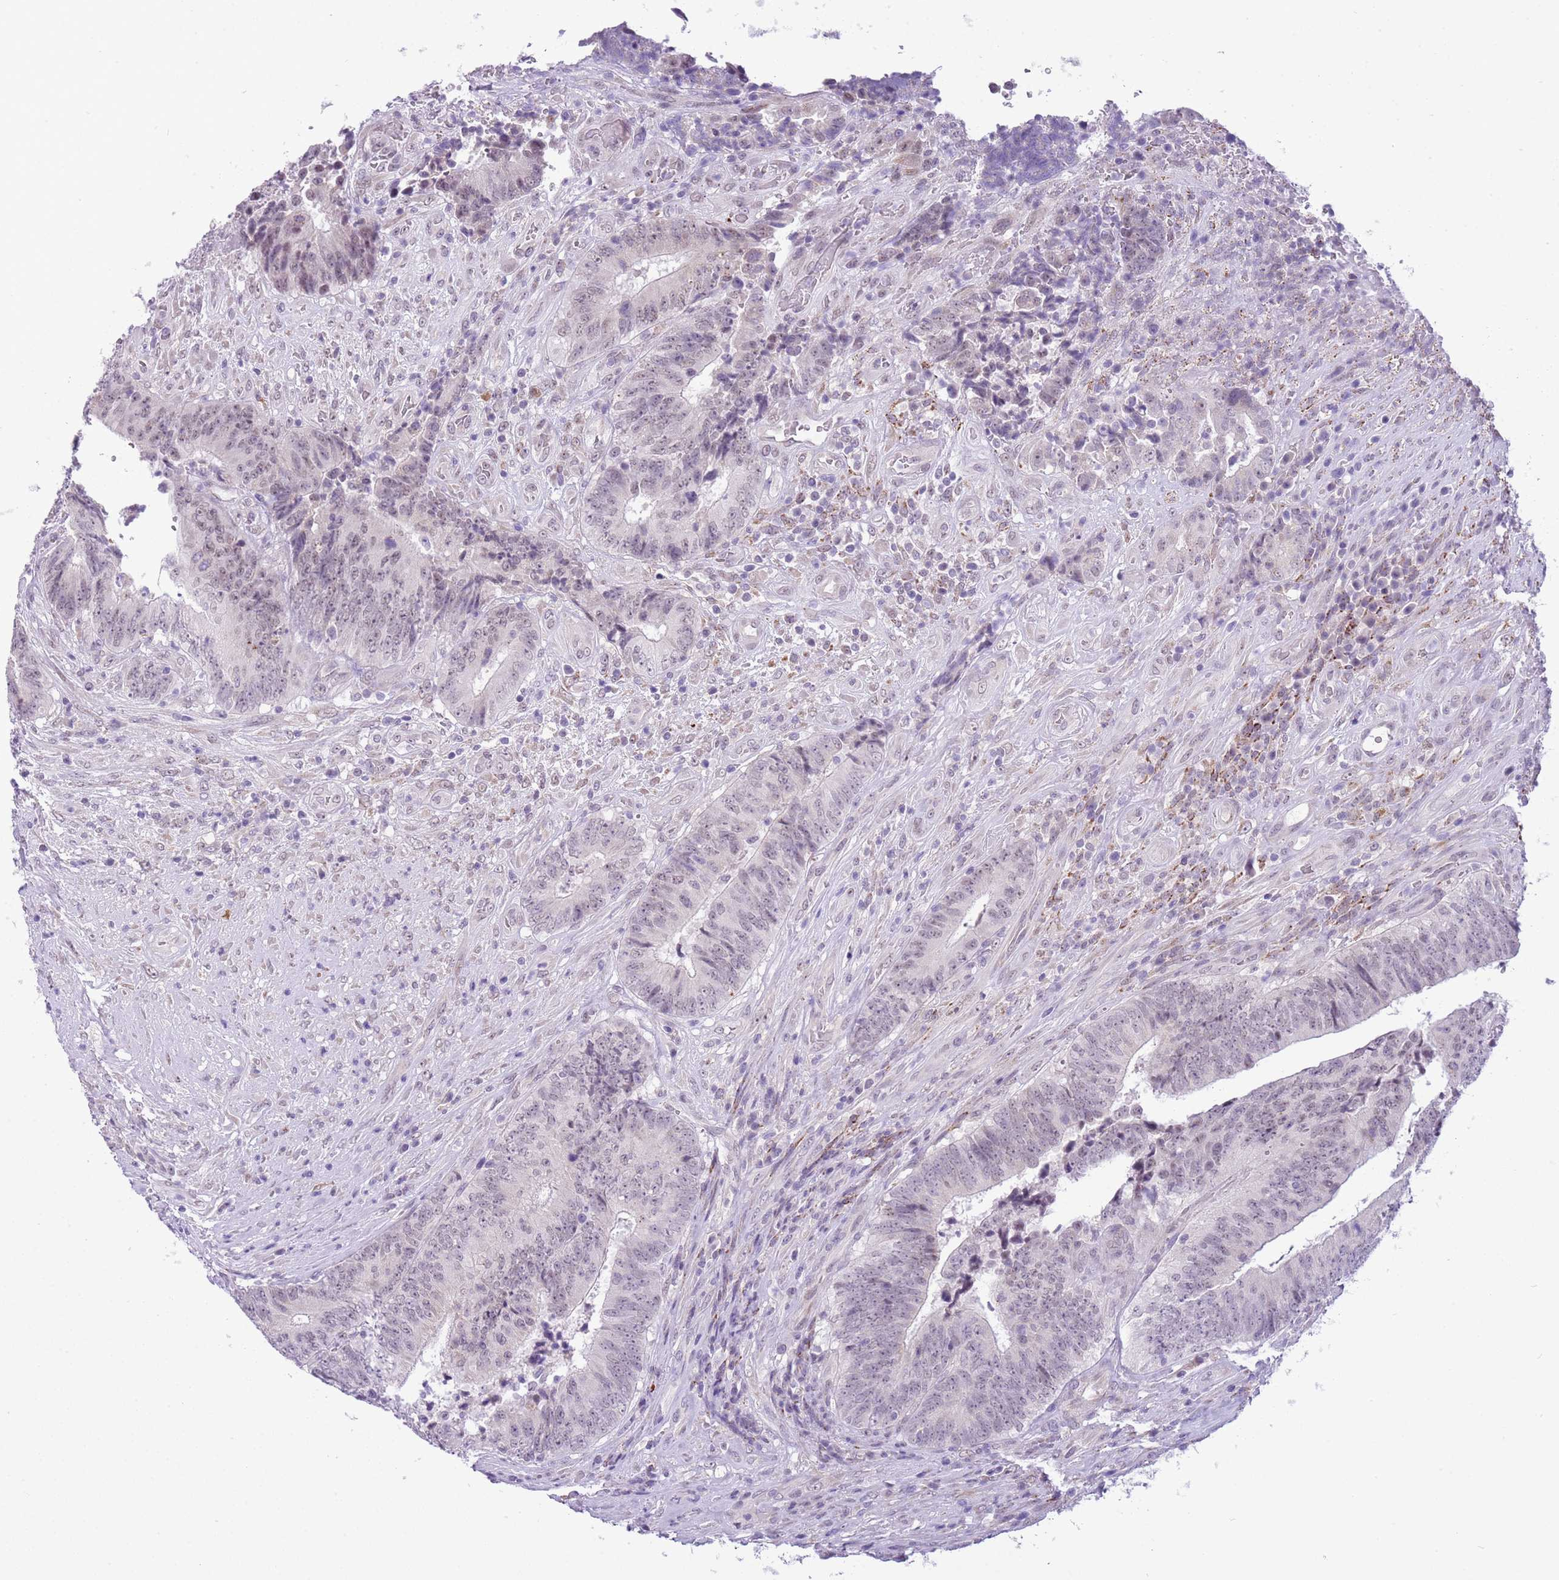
{"staining": {"intensity": "weak", "quantity": "<25%", "location": "nuclear"}, "tissue": "colorectal cancer", "cell_type": "Tumor cells", "image_type": "cancer", "snomed": [{"axis": "morphology", "description": "Adenocarcinoma, NOS"}, {"axis": "topography", "description": "Rectum"}], "caption": "Adenocarcinoma (colorectal) was stained to show a protein in brown. There is no significant expression in tumor cells.", "gene": "FAM120C", "patient": {"sex": "male", "age": 72}}